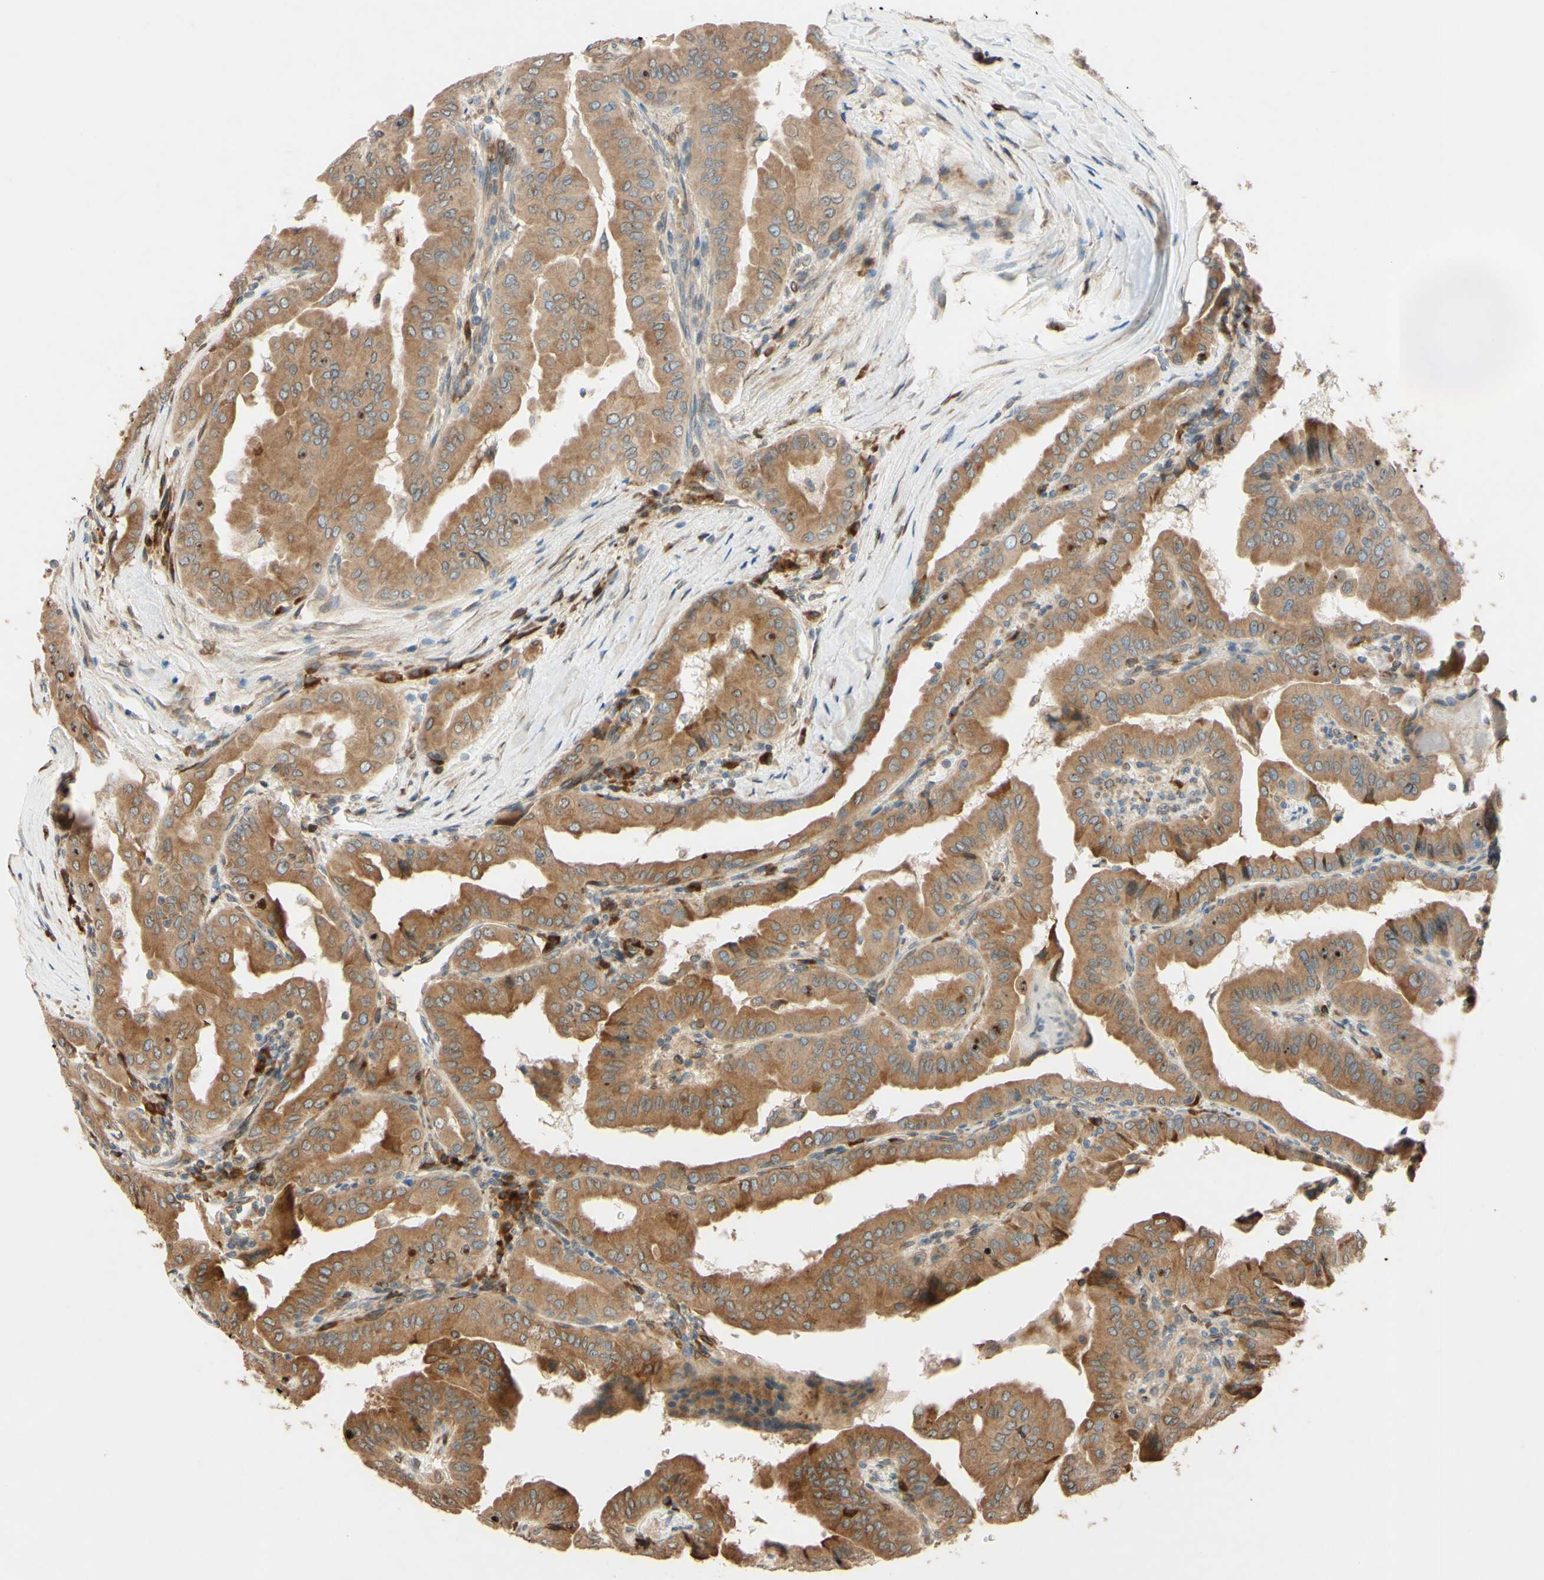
{"staining": {"intensity": "moderate", "quantity": ">75%", "location": "cytoplasmic/membranous,nuclear"}, "tissue": "thyroid cancer", "cell_type": "Tumor cells", "image_type": "cancer", "snomed": [{"axis": "morphology", "description": "Papillary adenocarcinoma, NOS"}, {"axis": "topography", "description": "Thyroid gland"}], "caption": "Protein analysis of thyroid cancer tissue shows moderate cytoplasmic/membranous and nuclear positivity in about >75% of tumor cells.", "gene": "PTPRU", "patient": {"sex": "male", "age": 33}}